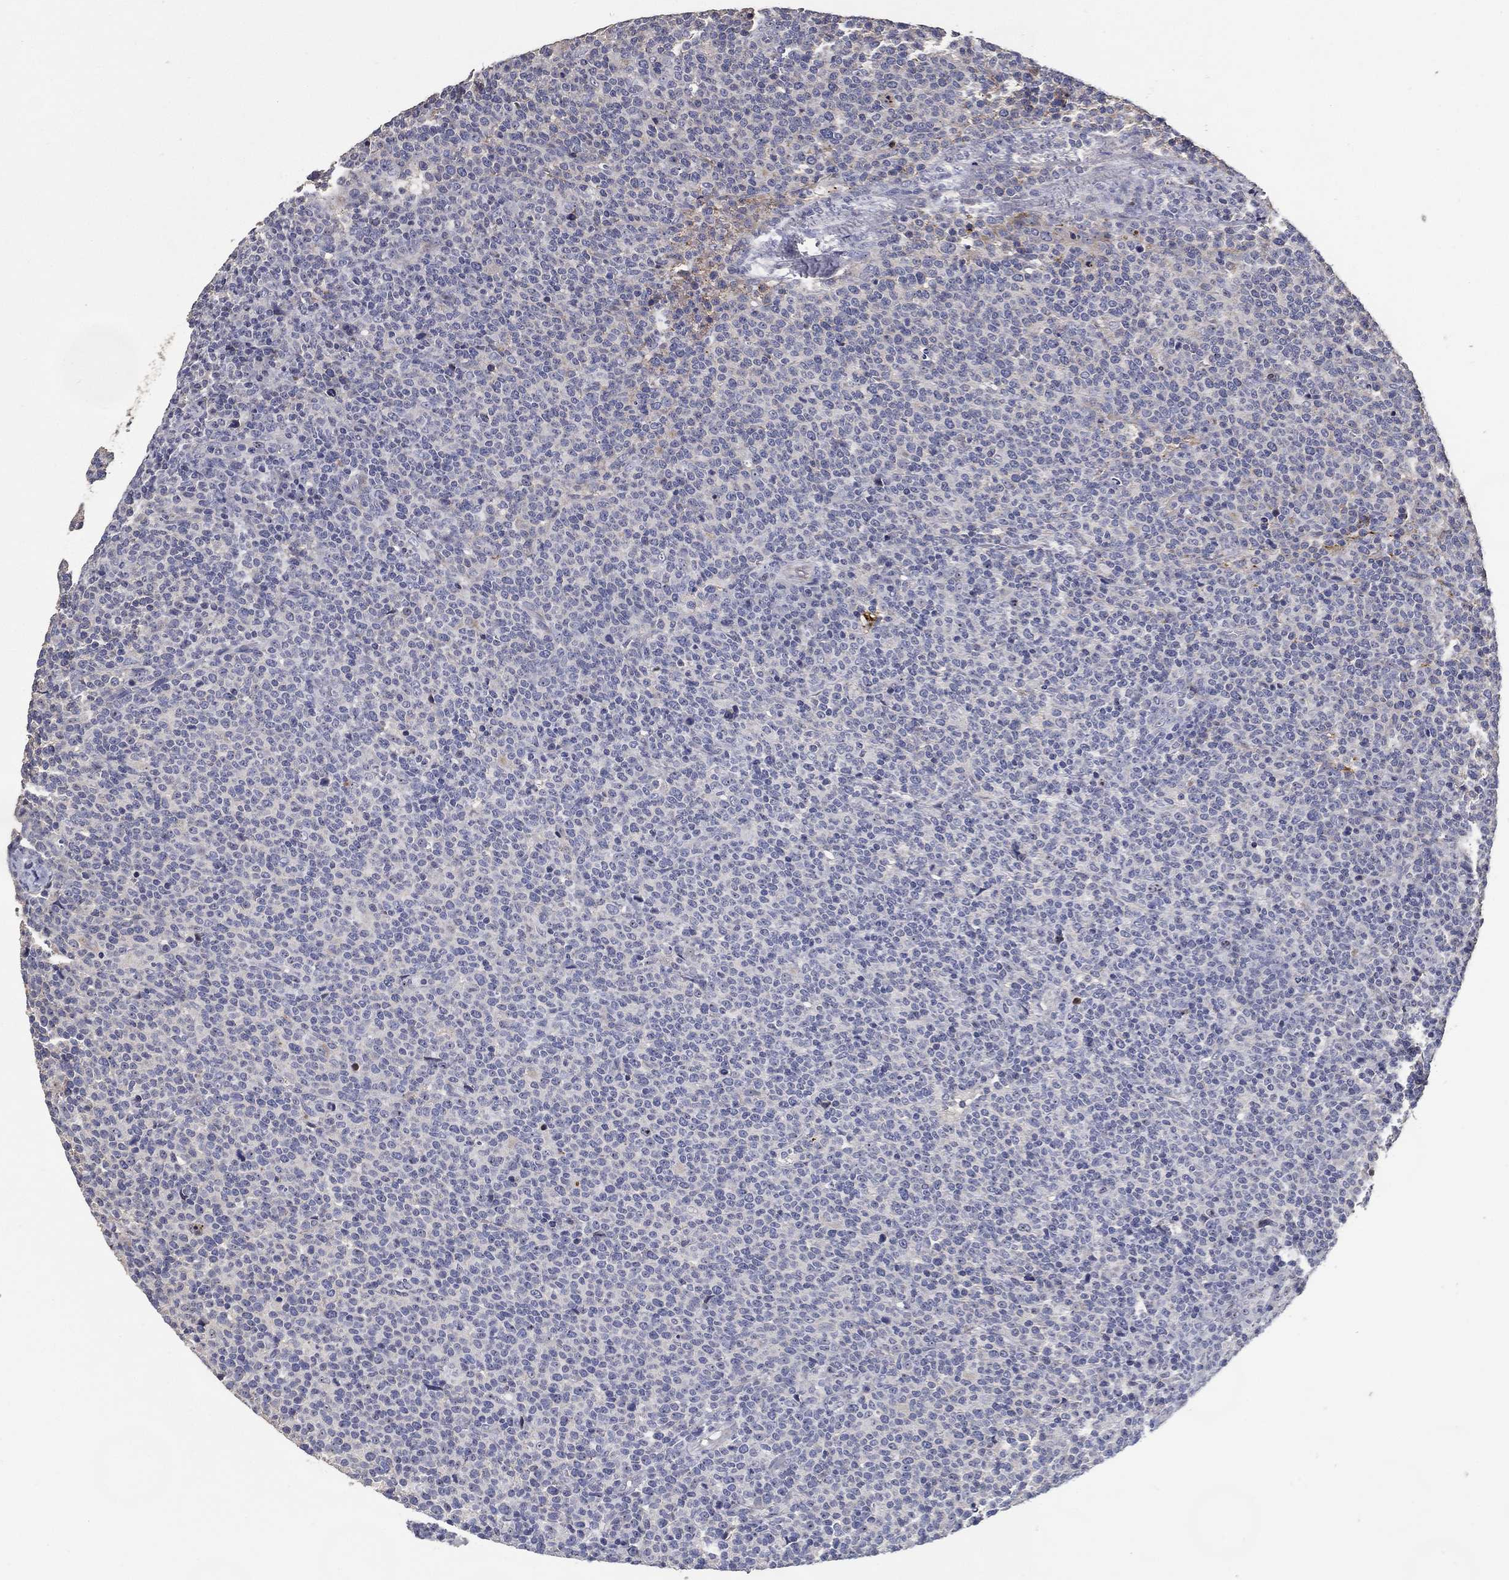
{"staining": {"intensity": "negative", "quantity": "none", "location": "none"}, "tissue": "lymphoma", "cell_type": "Tumor cells", "image_type": "cancer", "snomed": [{"axis": "morphology", "description": "Malignant lymphoma, non-Hodgkin's type, High grade"}, {"axis": "topography", "description": "Lymph node"}], "caption": "Tumor cells show no significant protein expression in lymphoma. (DAB immunohistochemistry (IHC), high magnification).", "gene": "EFNA1", "patient": {"sex": "male", "age": 61}}